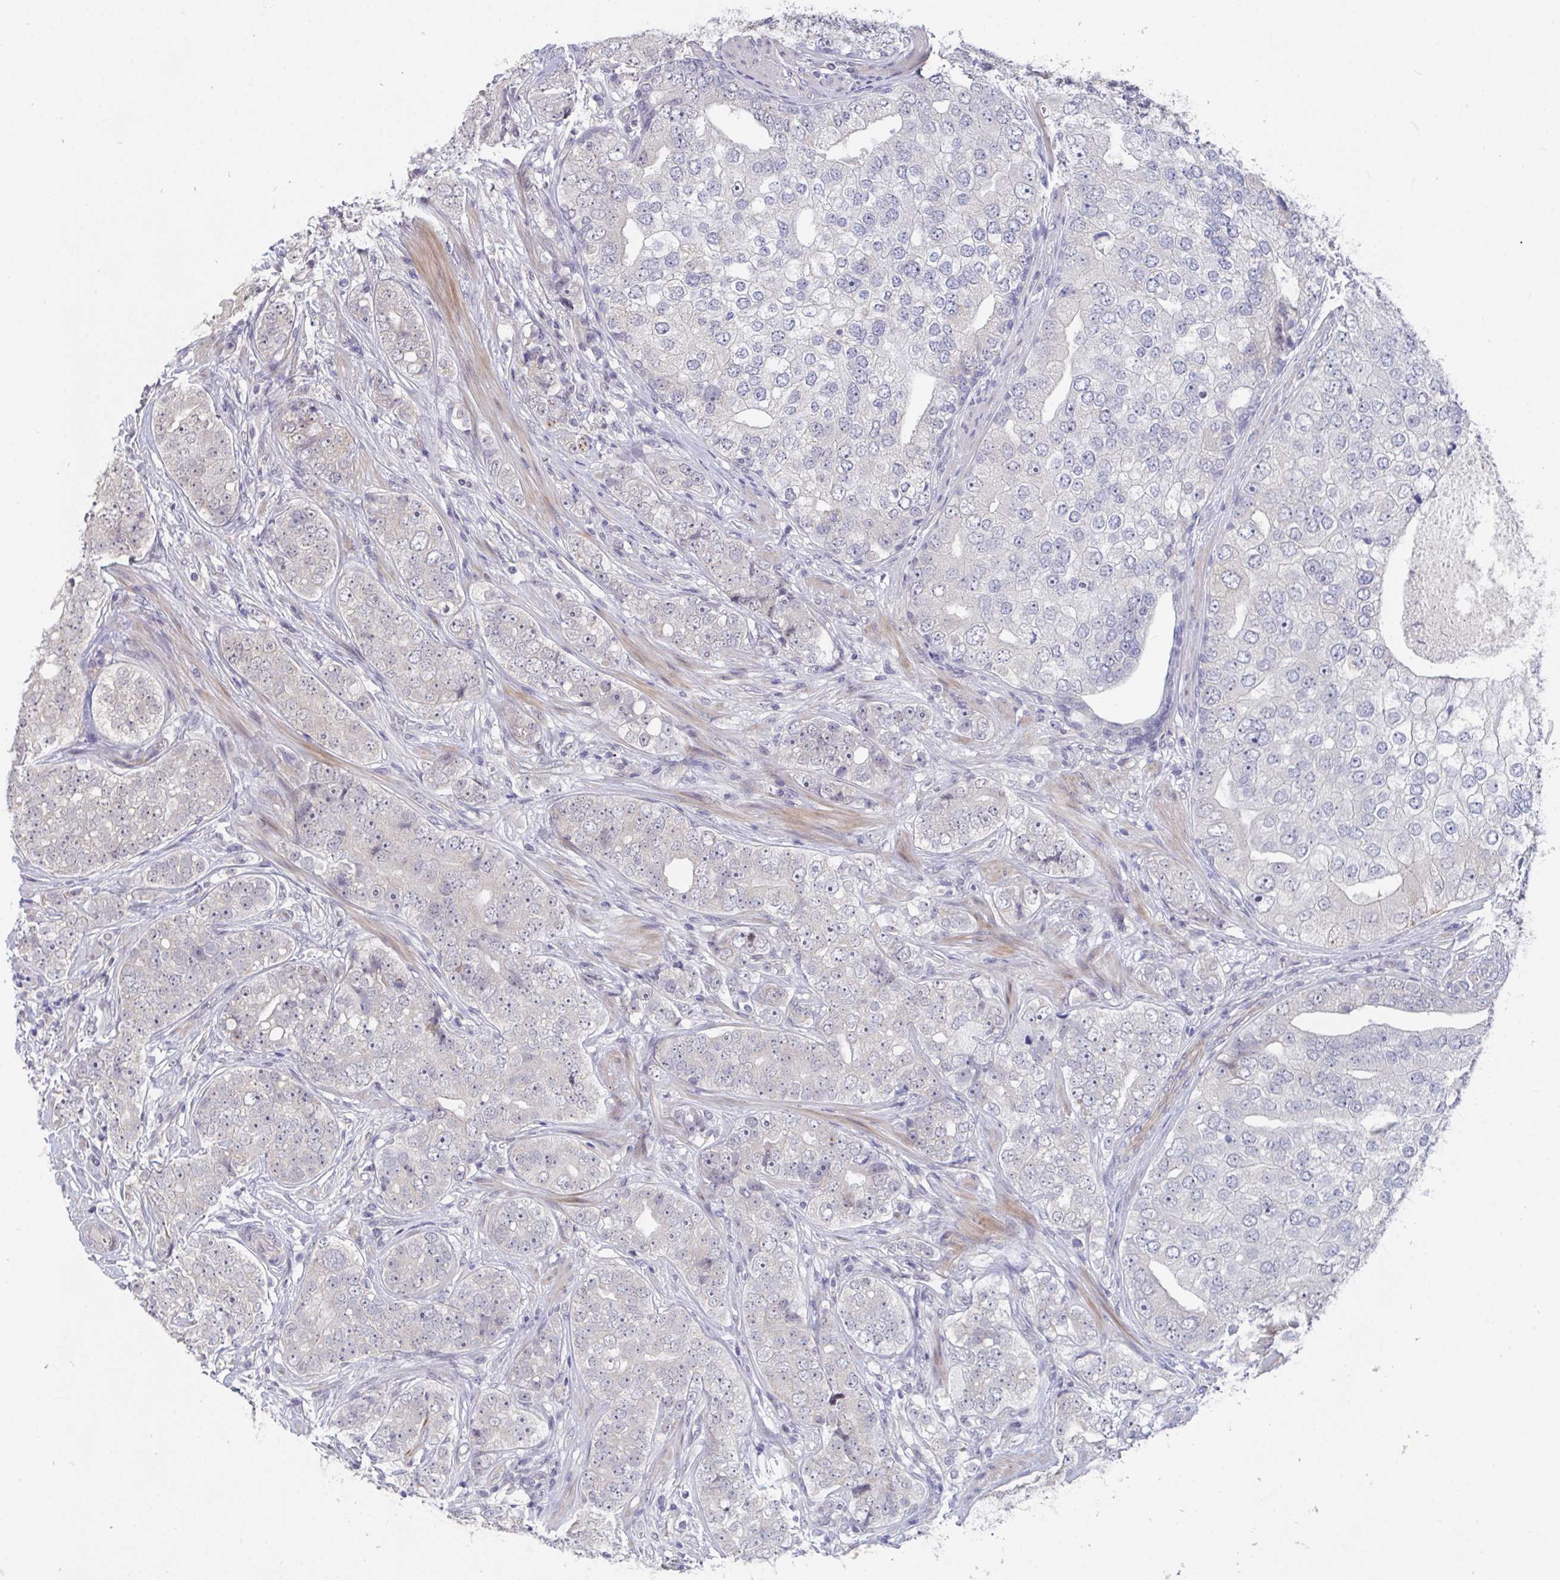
{"staining": {"intensity": "negative", "quantity": "none", "location": "none"}, "tissue": "prostate cancer", "cell_type": "Tumor cells", "image_type": "cancer", "snomed": [{"axis": "morphology", "description": "Adenocarcinoma, High grade"}, {"axis": "topography", "description": "Prostate"}], "caption": "Human prostate cancer (high-grade adenocarcinoma) stained for a protein using IHC displays no expression in tumor cells.", "gene": "FAM156B", "patient": {"sex": "male", "age": 60}}